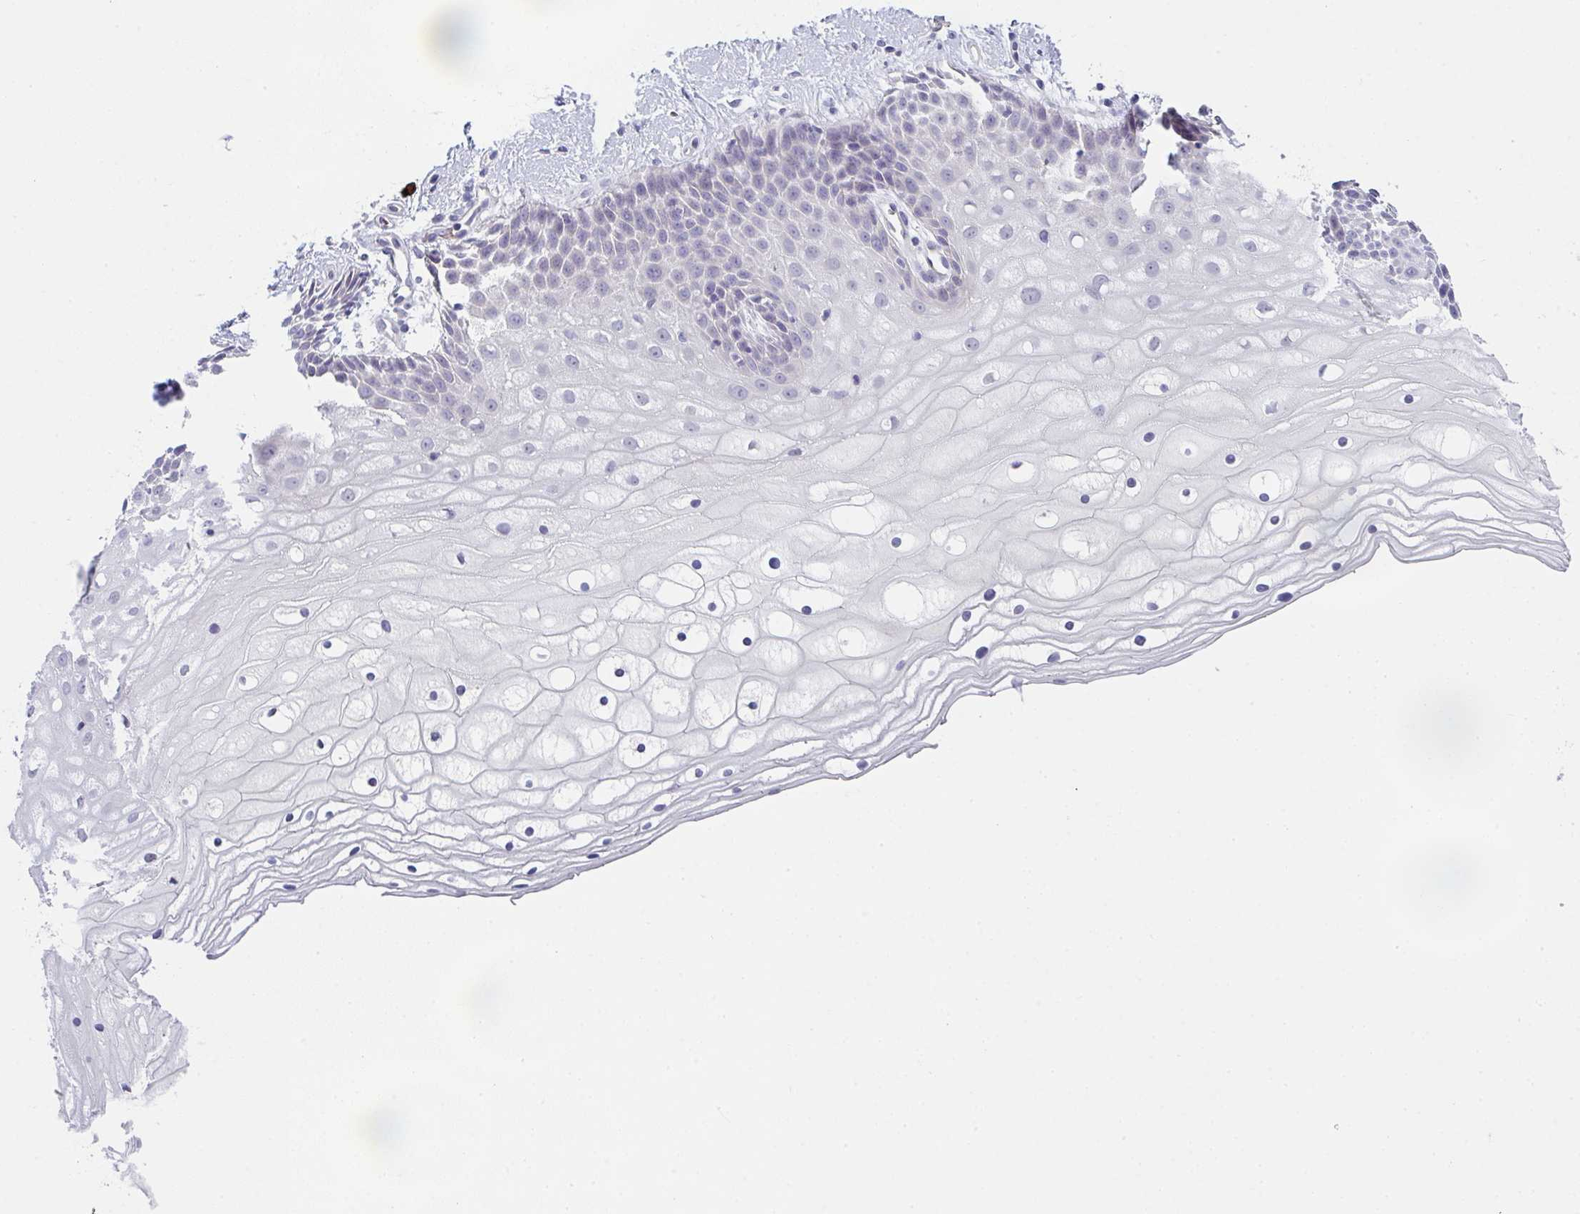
{"staining": {"intensity": "negative", "quantity": "none", "location": "none"}, "tissue": "cervix", "cell_type": "Glandular cells", "image_type": "normal", "snomed": [{"axis": "morphology", "description": "Normal tissue, NOS"}, {"axis": "topography", "description": "Cervix"}], "caption": "The photomicrograph displays no staining of glandular cells in normal cervix.", "gene": "CACNA1S", "patient": {"sex": "female", "age": 36}}